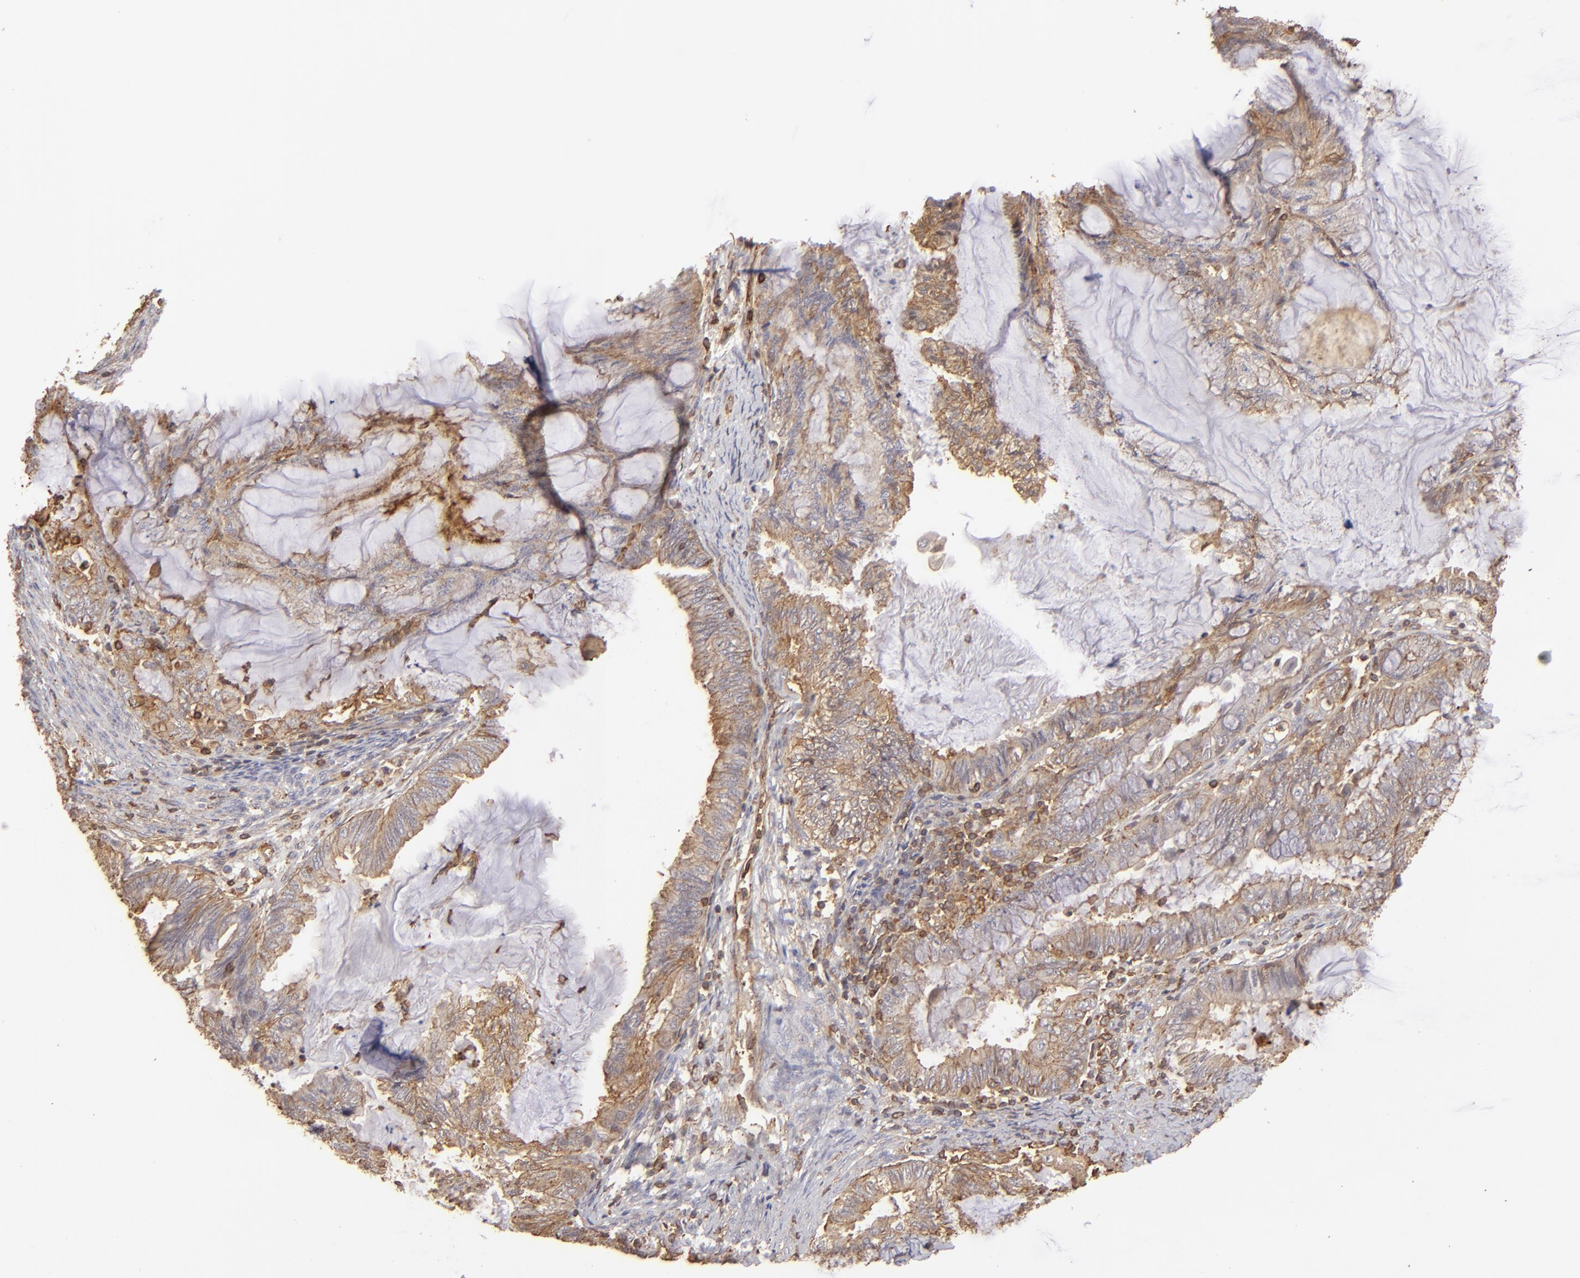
{"staining": {"intensity": "moderate", "quantity": ">75%", "location": "cytoplasmic/membranous"}, "tissue": "endometrial cancer", "cell_type": "Tumor cells", "image_type": "cancer", "snomed": [{"axis": "morphology", "description": "Adenocarcinoma, NOS"}, {"axis": "topography", "description": "Endometrium"}], "caption": "IHC micrograph of human endometrial cancer (adenocarcinoma) stained for a protein (brown), which shows medium levels of moderate cytoplasmic/membranous positivity in approximately >75% of tumor cells.", "gene": "ACTB", "patient": {"sex": "female", "age": 86}}